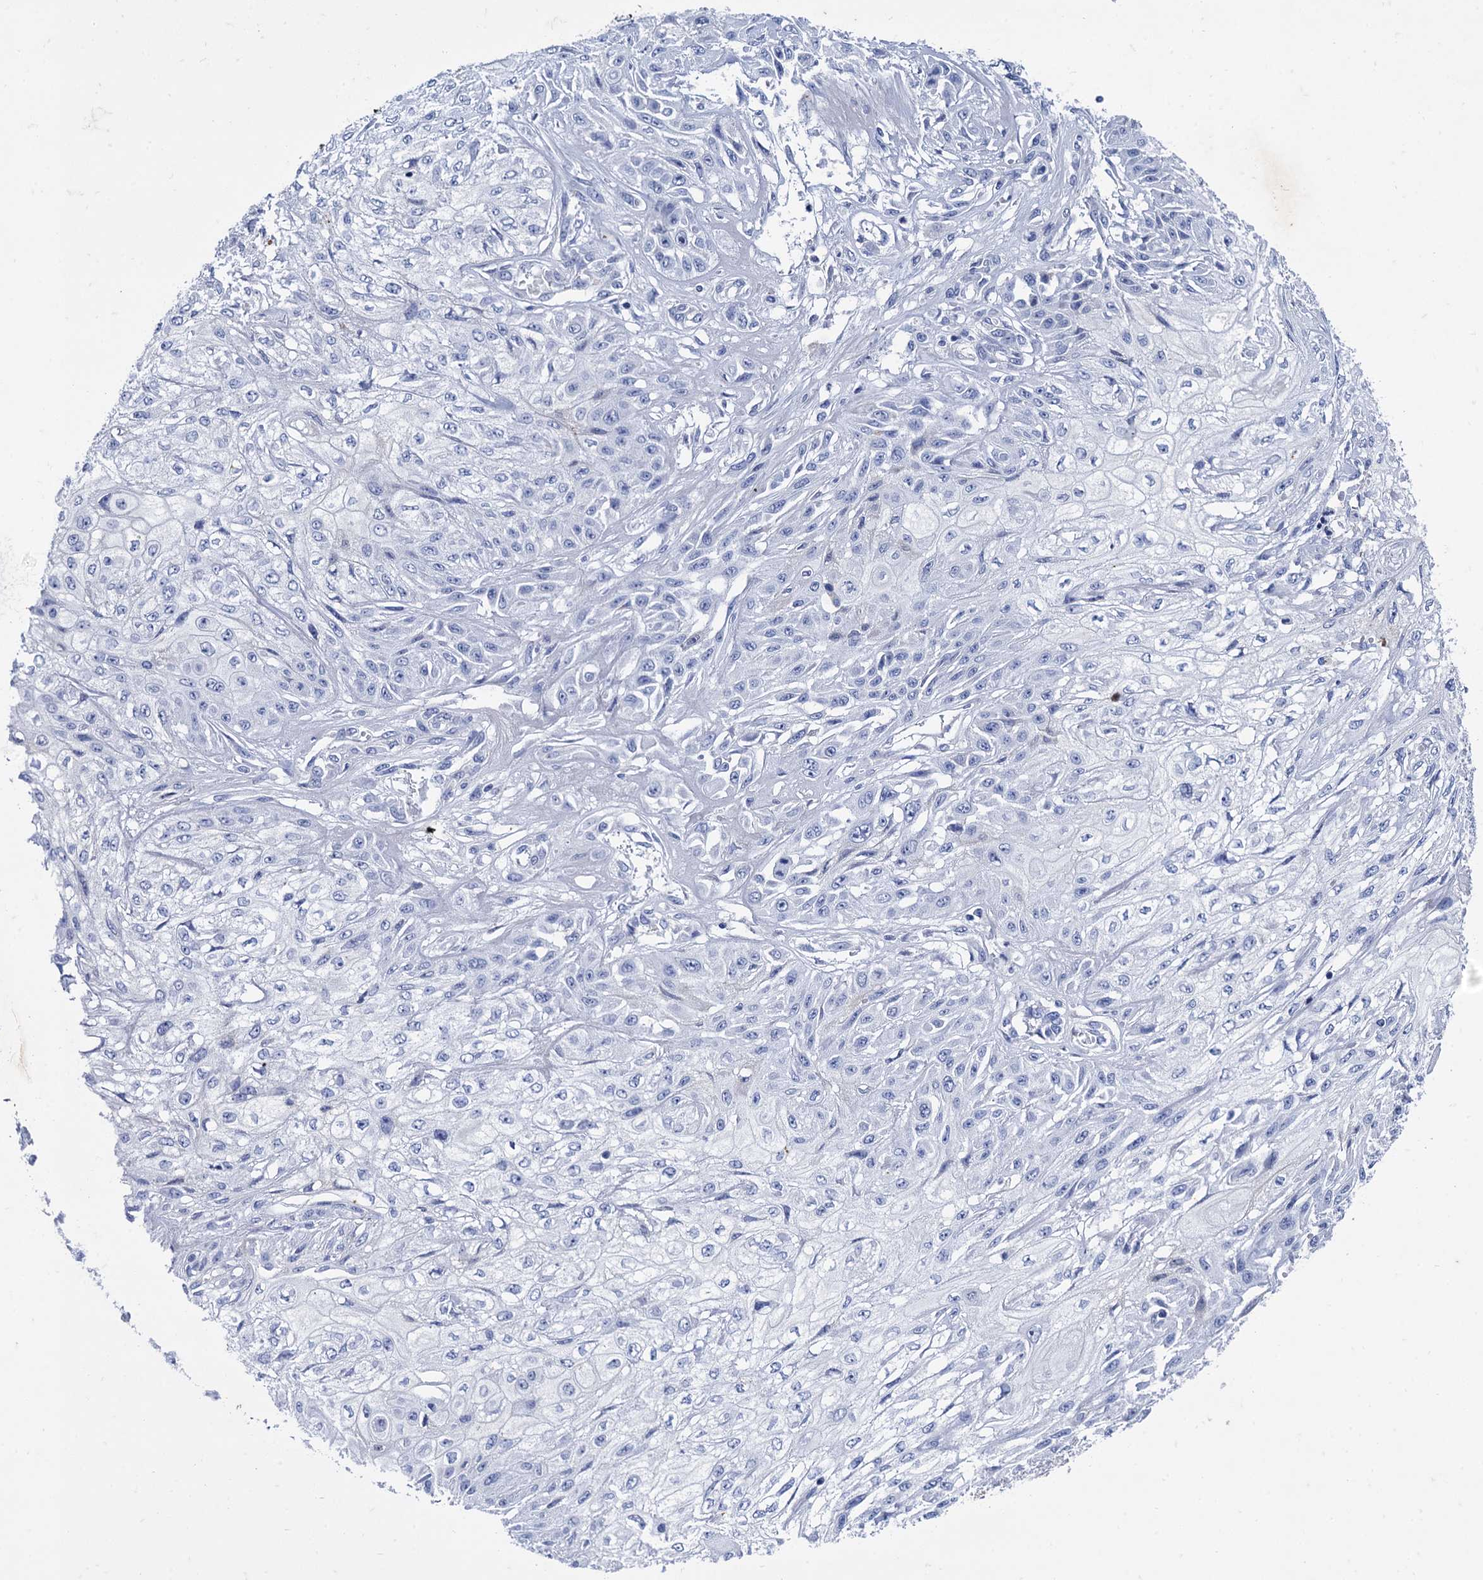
{"staining": {"intensity": "negative", "quantity": "none", "location": "none"}, "tissue": "skin cancer", "cell_type": "Tumor cells", "image_type": "cancer", "snomed": [{"axis": "morphology", "description": "Squamous cell carcinoma, NOS"}, {"axis": "morphology", "description": "Squamous cell carcinoma, metastatic, NOS"}, {"axis": "topography", "description": "Skin"}, {"axis": "topography", "description": "Lymph node"}], "caption": "High magnification brightfield microscopy of skin cancer stained with DAB (3,3'-diaminobenzidine) (brown) and counterstained with hematoxylin (blue): tumor cells show no significant positivity. Nuclei are stained in blue.", "gene": "TMEM72", "patient": {"sex": "male", "age": 75}}